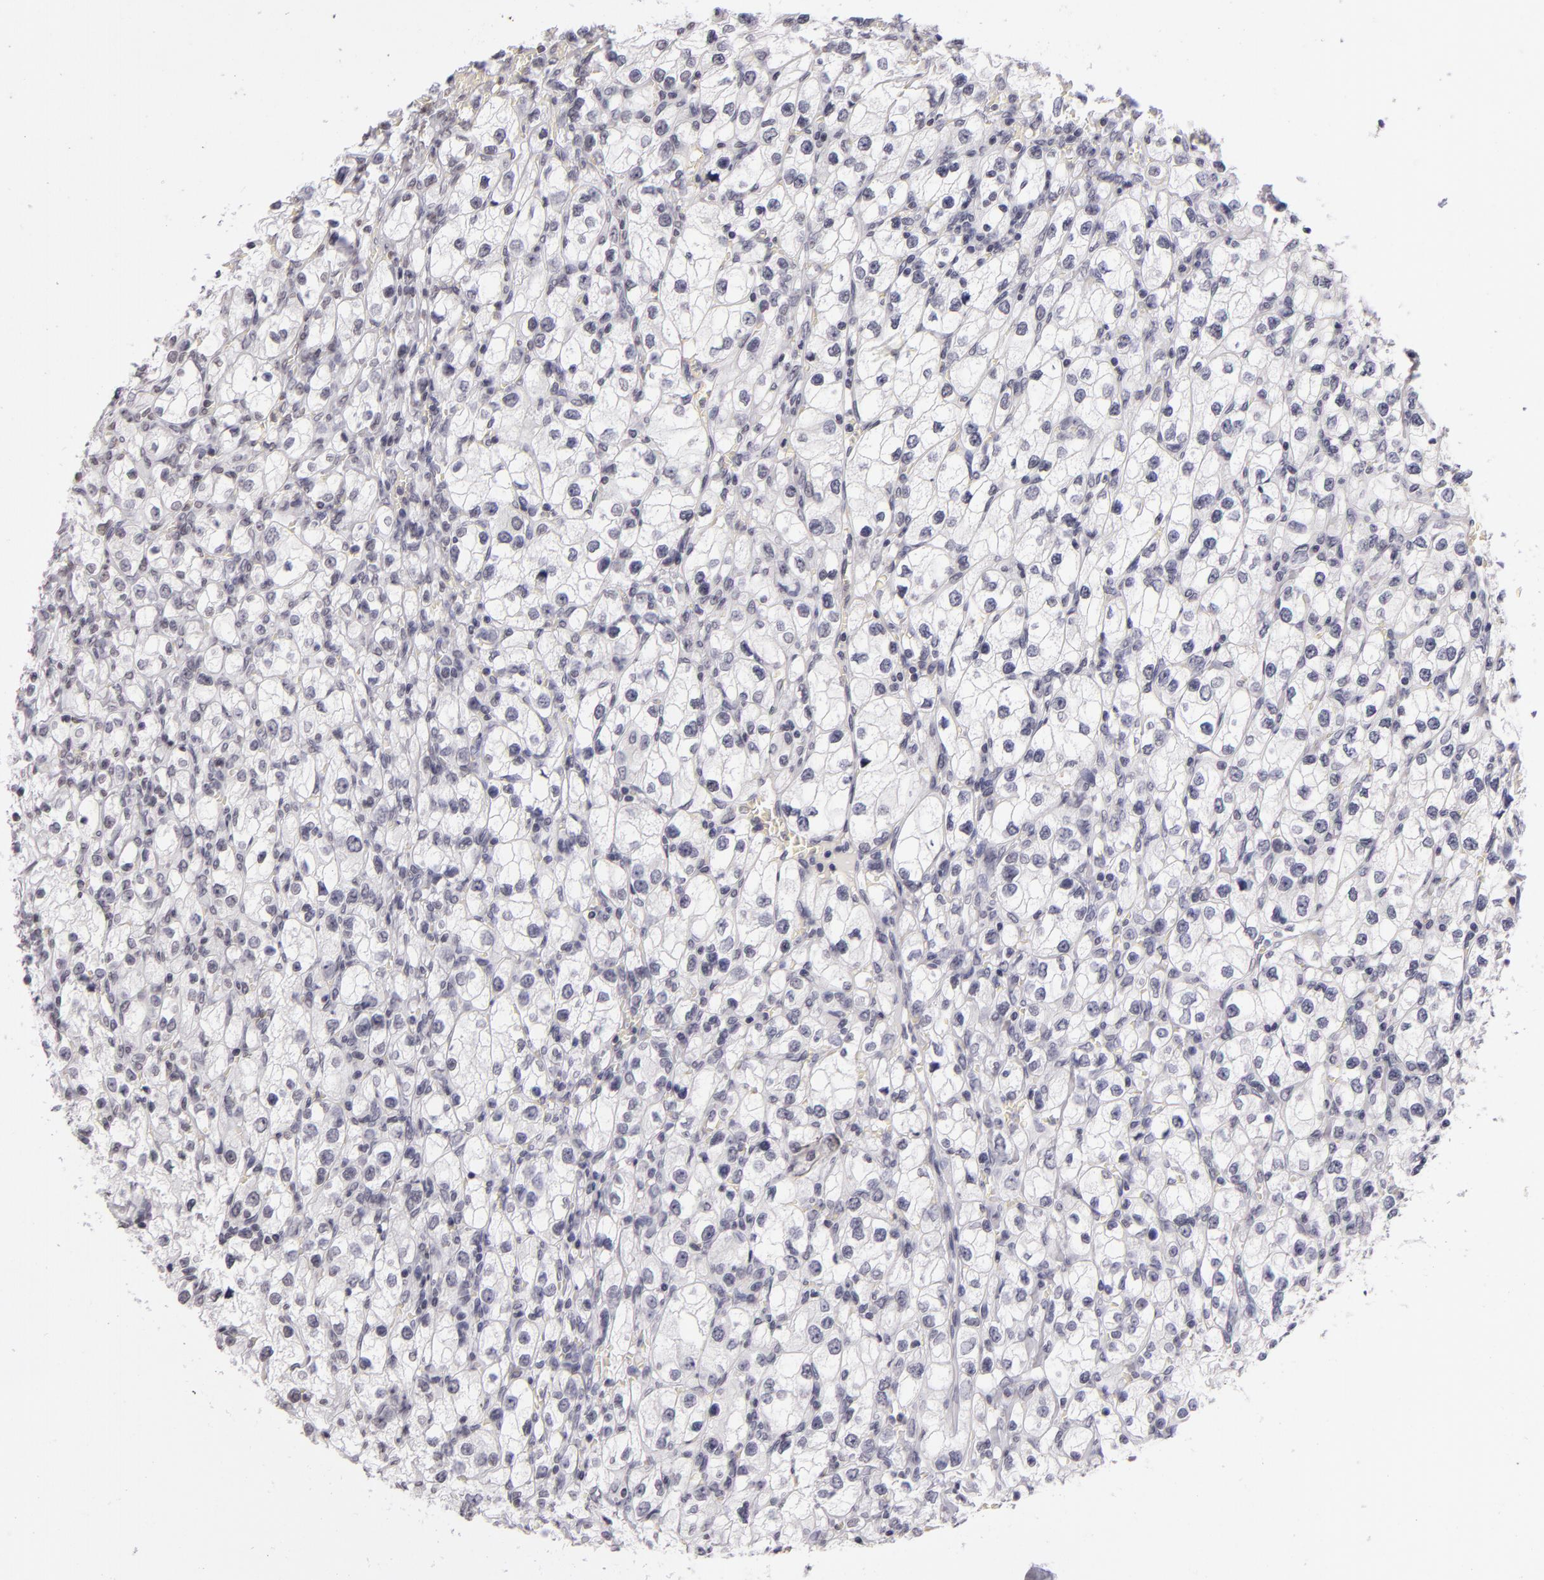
{"staining": {"intensity": "negative", "quantity": "none", "location": "none"}, "tissue": "renal cancer", "cell_type": "Tumor cells", "image_type": "cancer", "snomed": [{"axis": "morphology", "description": "Adenocarcinoma, NOS"}, {"axis": "topography", "description": "Kidney"}], "caption": "Micrograph shows no protein expression in tumor cells of renal cancer tissue. (Brightfield microscopy of DAB (3,3'-diaminobenzidine) immunohistochemistry (IHC) at high magnification).", "gene": "CD40", "patient": {"sex": "female", "age": 62}}